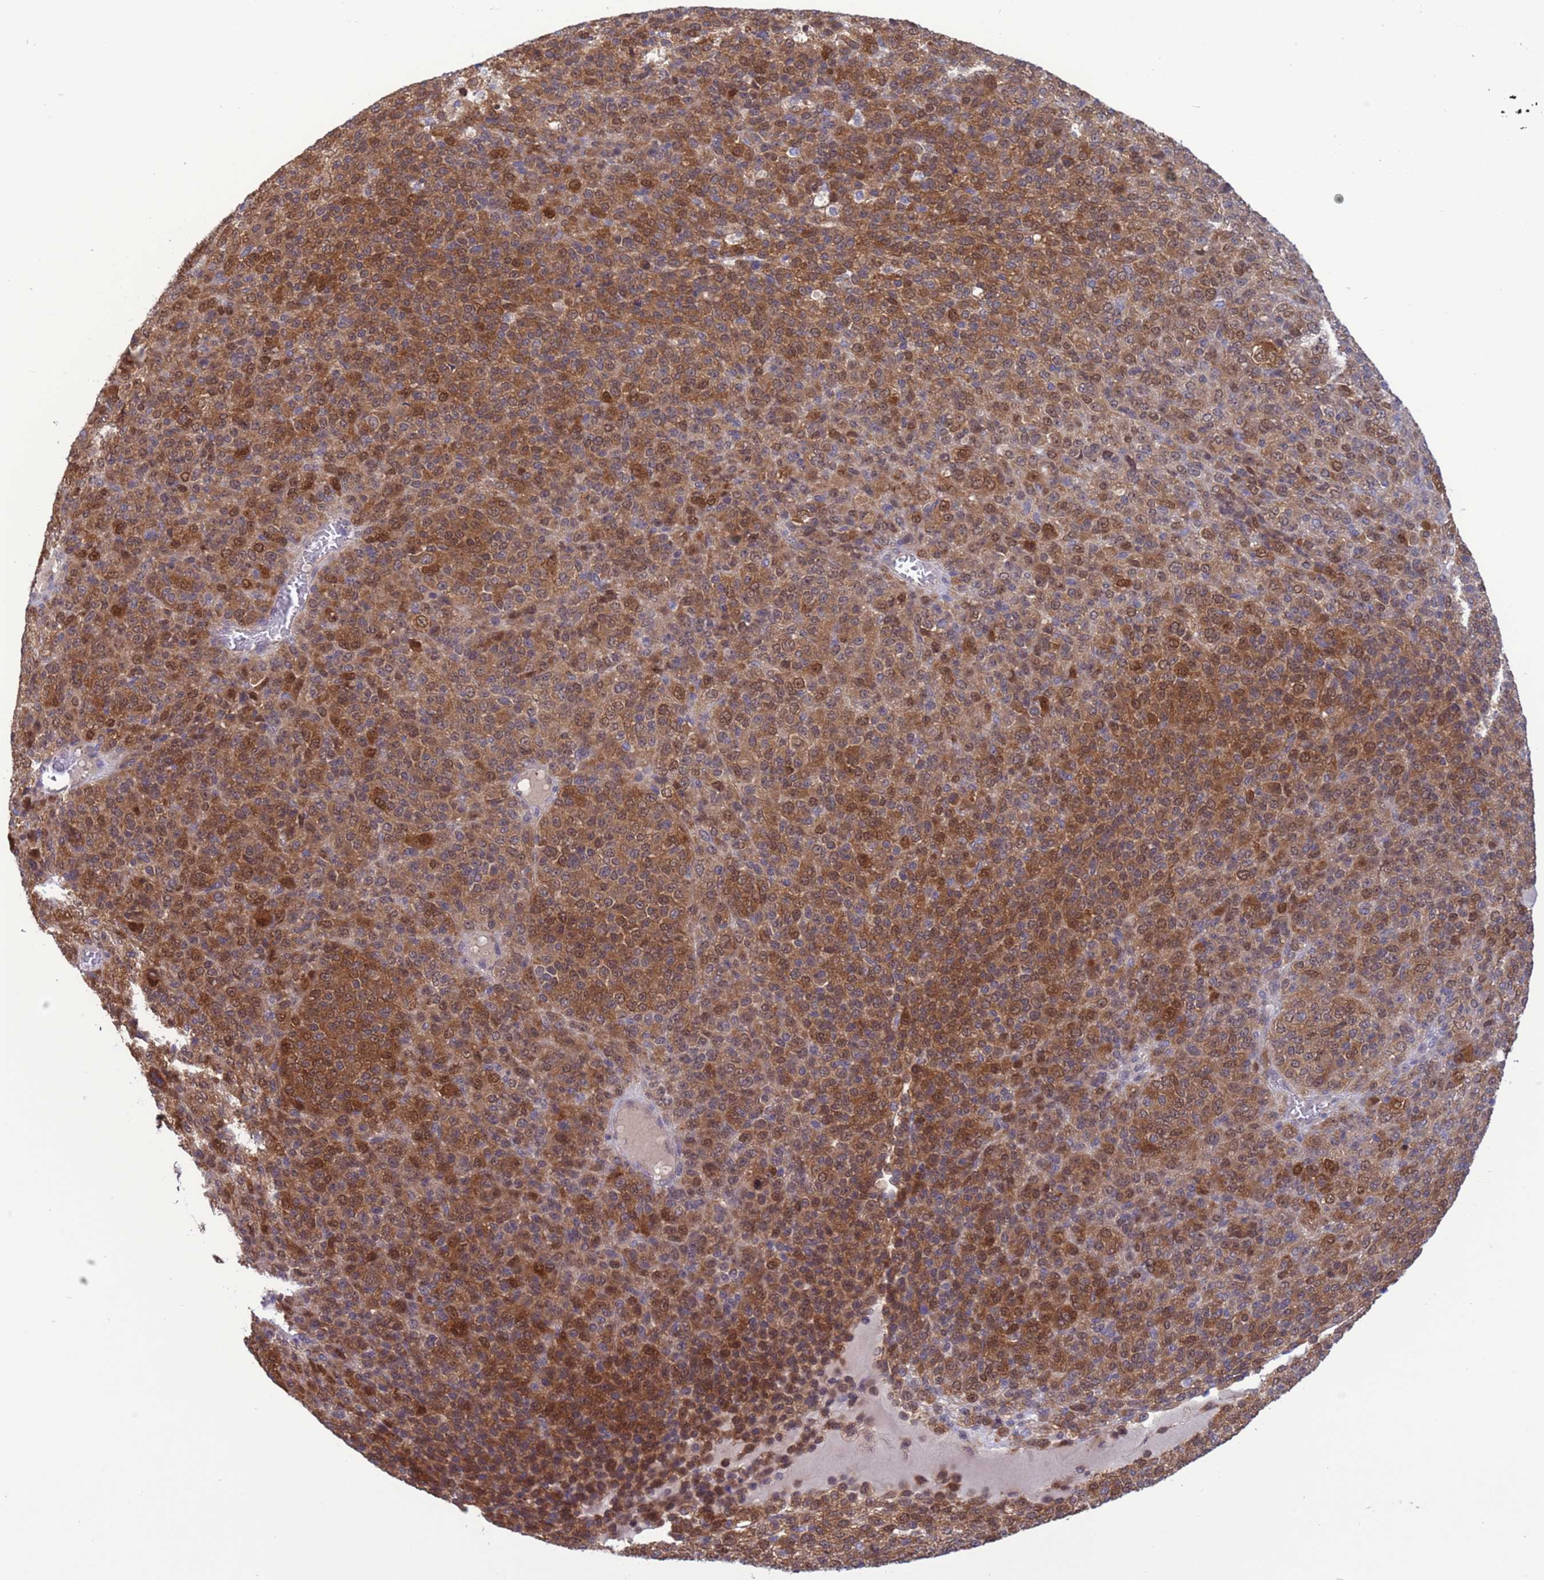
{"staining": {"intensity": "strong", "quantity": ">75%", "location": "cytoplasmic/membranous,nuclear"}, "tissue": "melanoma", "cell_type": "Tumor cells", "image_type": "cancer", "snomed": [{"axis": "morphology", "description": "Malignant melanoma, Metastatic site"}, {"axis": "topography", "description": "Brain"}], "caption": "Human melanoma stained for a protein (brown) displays strong cytoplasmic/membranous and nuclear positive staining in about >75% of tumor cells.", "gene": "ZNF461", "patient": {"sex": "female", "age": 56}}